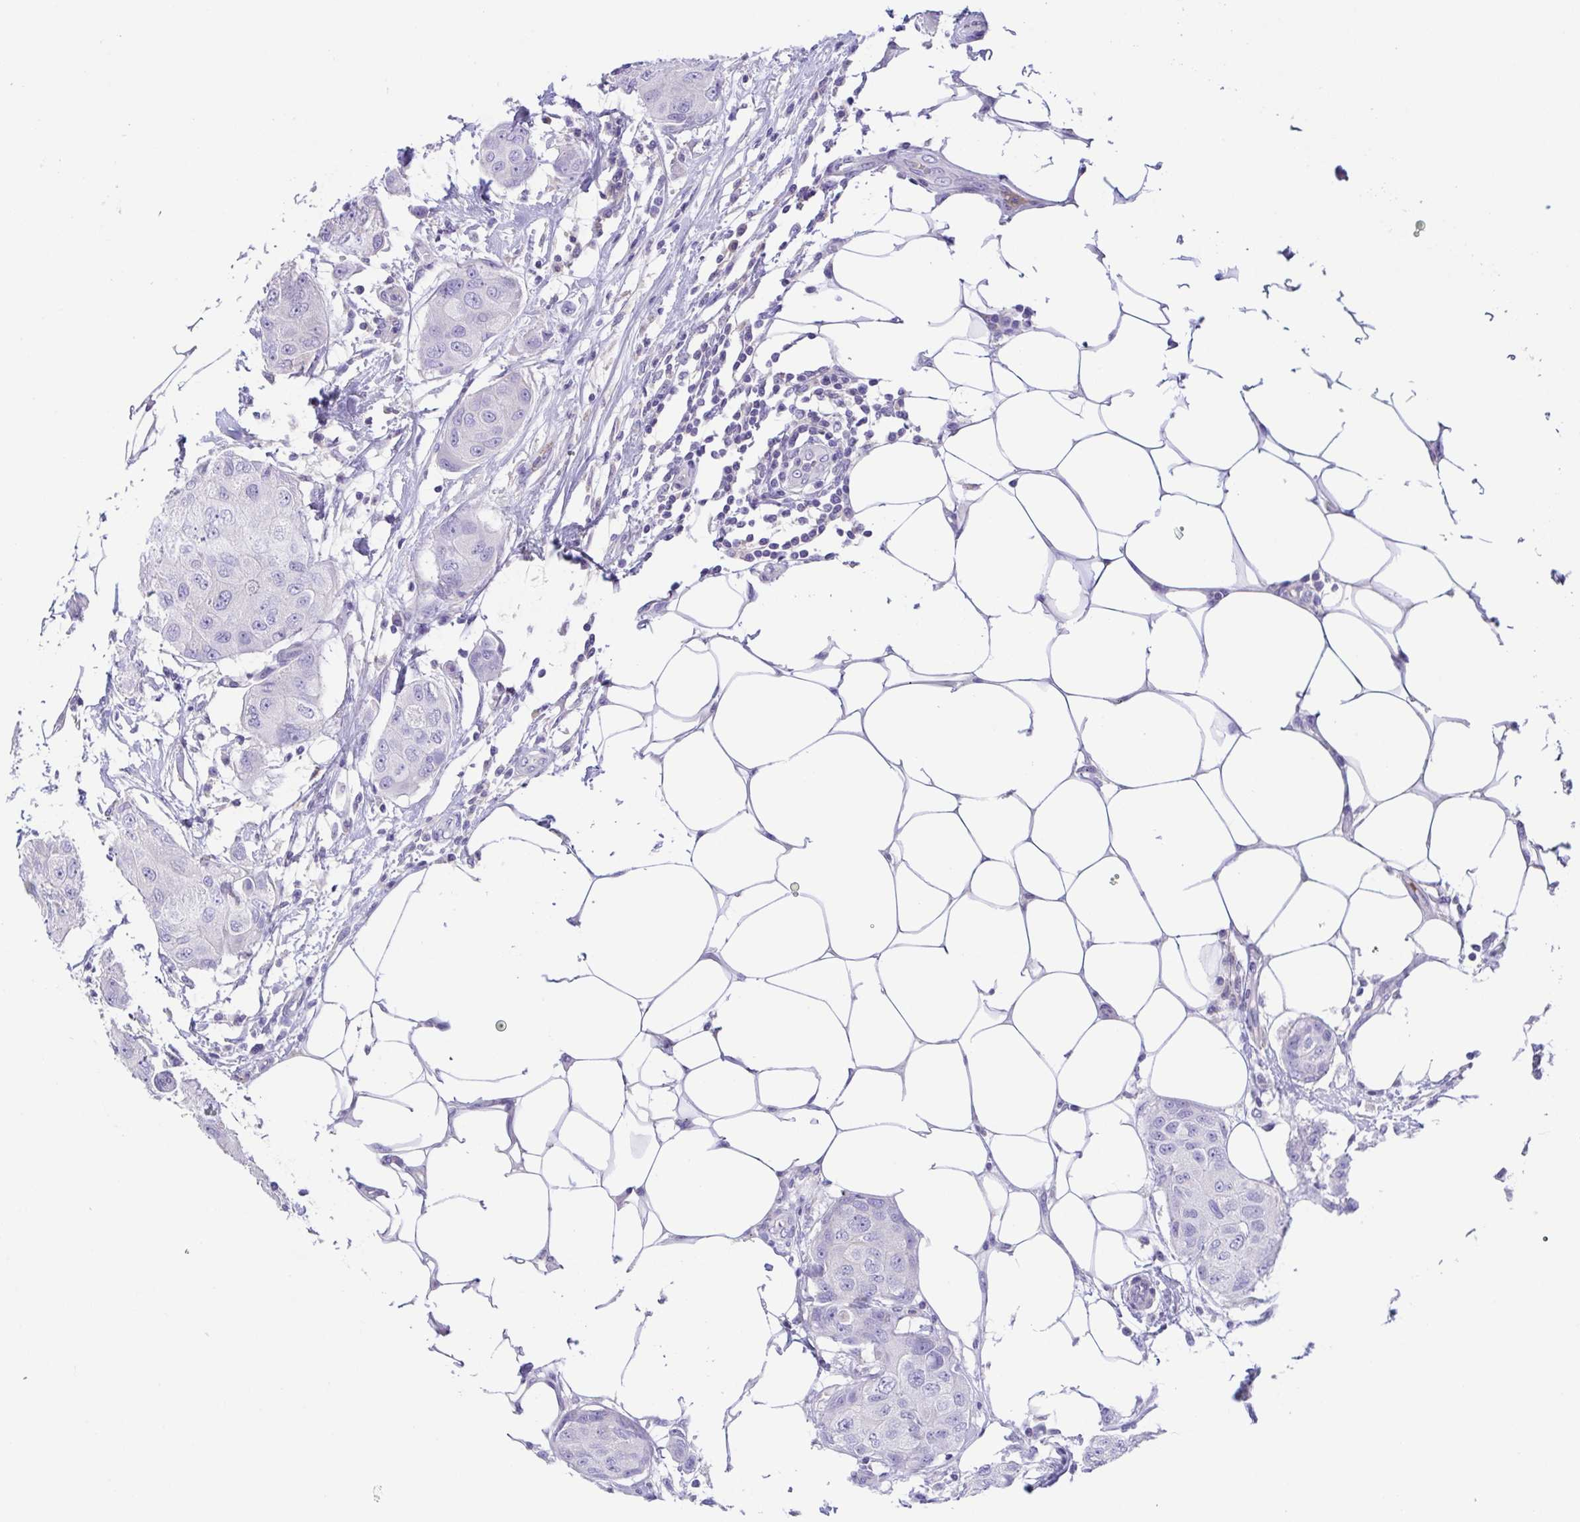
{"staining": {"intensity": "negative", "quantity": "none", "location": "none"}, "tissue": "breast cancer", "cell_type": "Tumor cells", "image_type": "cancer", "snomed": [{"axis": "morphology", "description": "Duct carcinoma"}, {"axis": "topography", "description": "Breast"}, {"axis": "topography", "description": "Lymph node"}], "caption": "The histopathology image exhibits no significant expression in tumor cells of intraductal carcinoma (breast).", "gene": "ARPP21", "patient": {"sex": "female", "age": 80}}